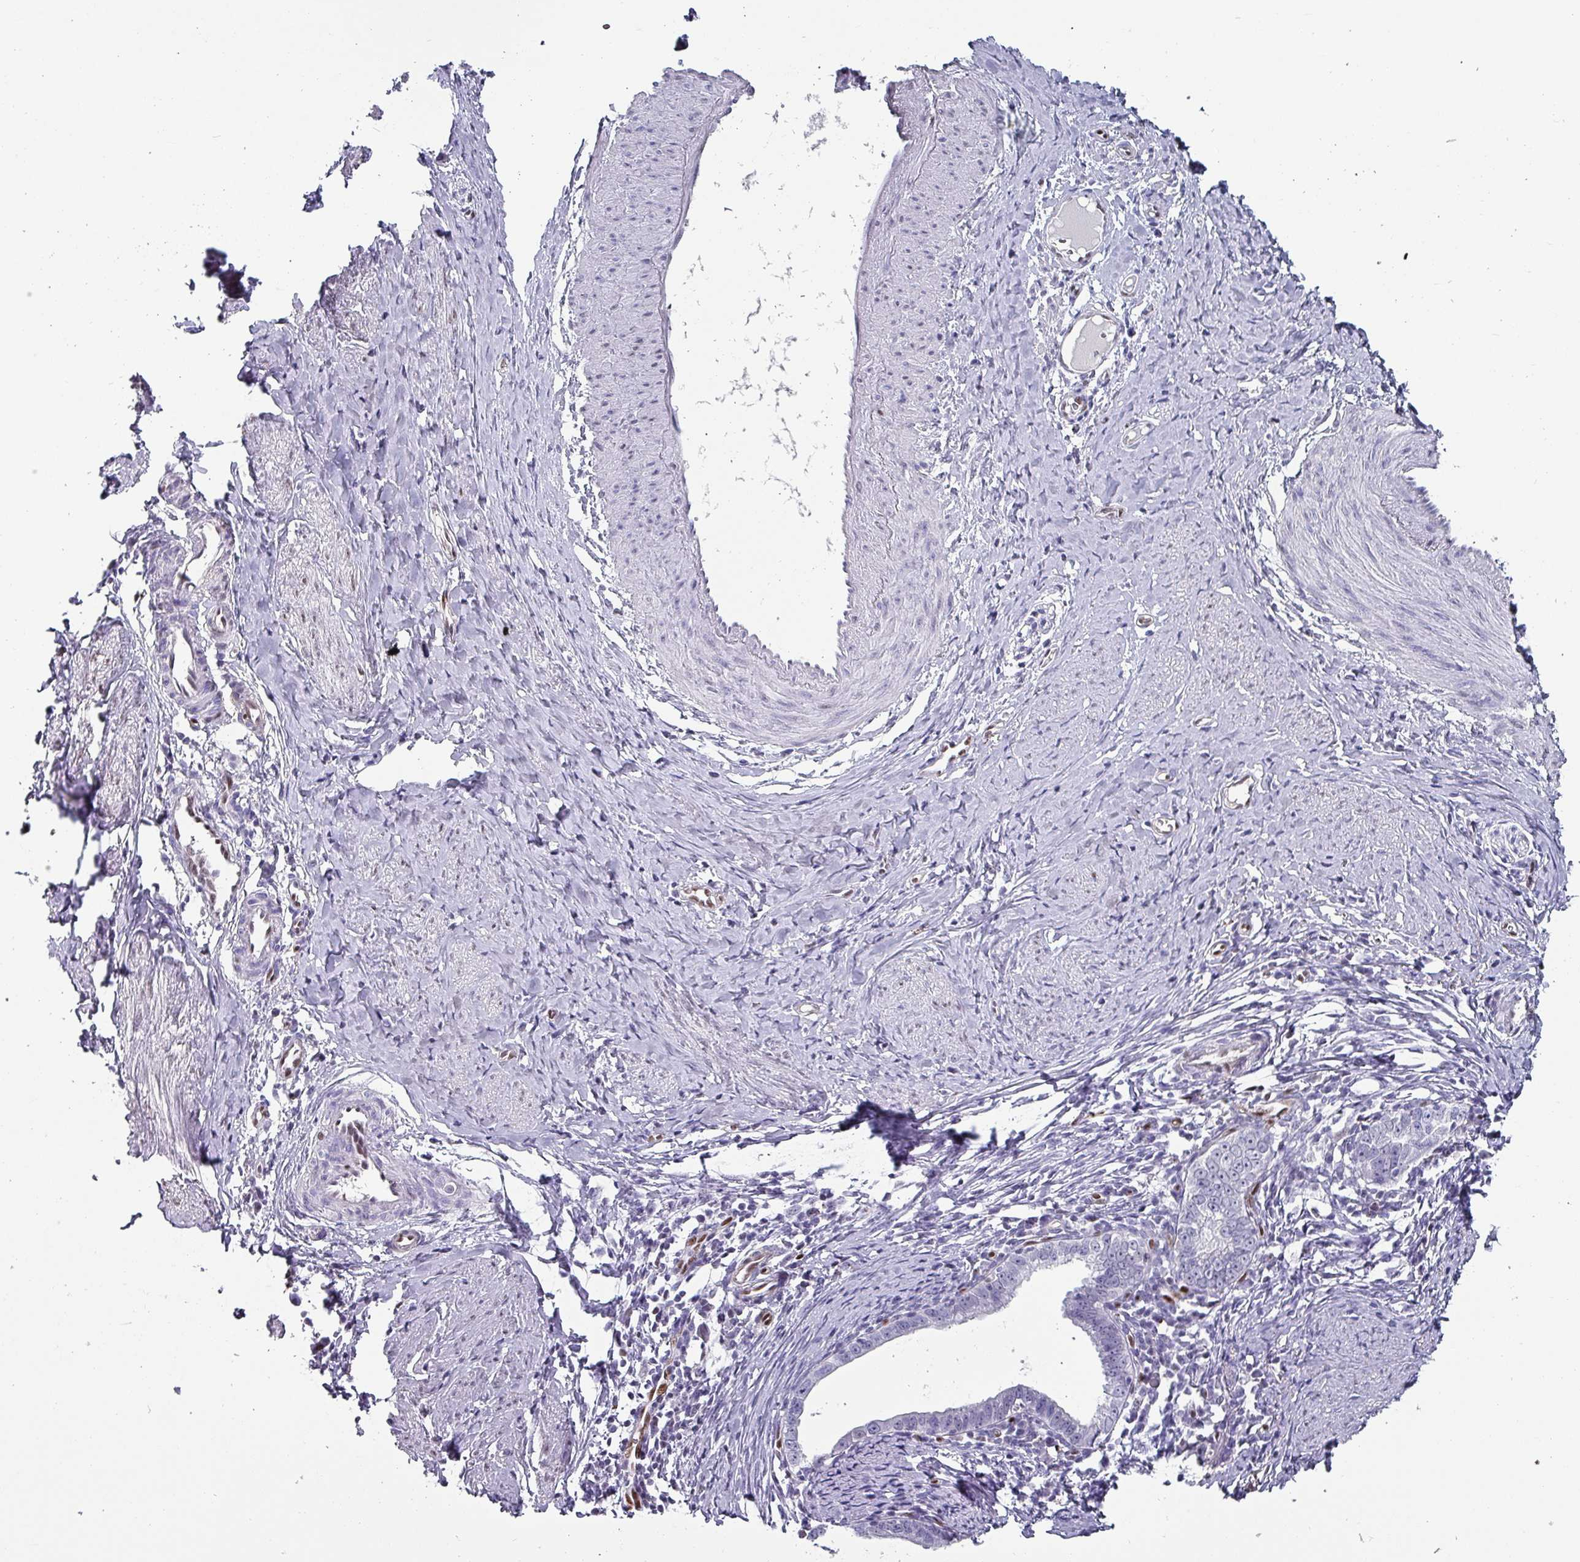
{"staining": {"intensity": "negative", "quantity": "none", "location": "none"}, "tissue": "cervical cancer", "cell_type": "Tumor cells", "image_type": "cancer", "snomed": [{"axis": "morphology", "description": "Adenocarcinoma, NOS"}, {"axis": "topography", "description": "Cervix"}], "caption": "Cervical cancer (adenocarcinoma) was stained to show a protein in brown. There is no significant staining in tumor cells. The staining was performed using DAB (3,3'-diaminobenzidine) to visualize the protein expression in brown, while the nuclei were stained in blue with hematoxylin (Magnification: 20x).", "gene": "ZNF816-ZNF321P", "patient": {"sex": "female", "age": 36}}